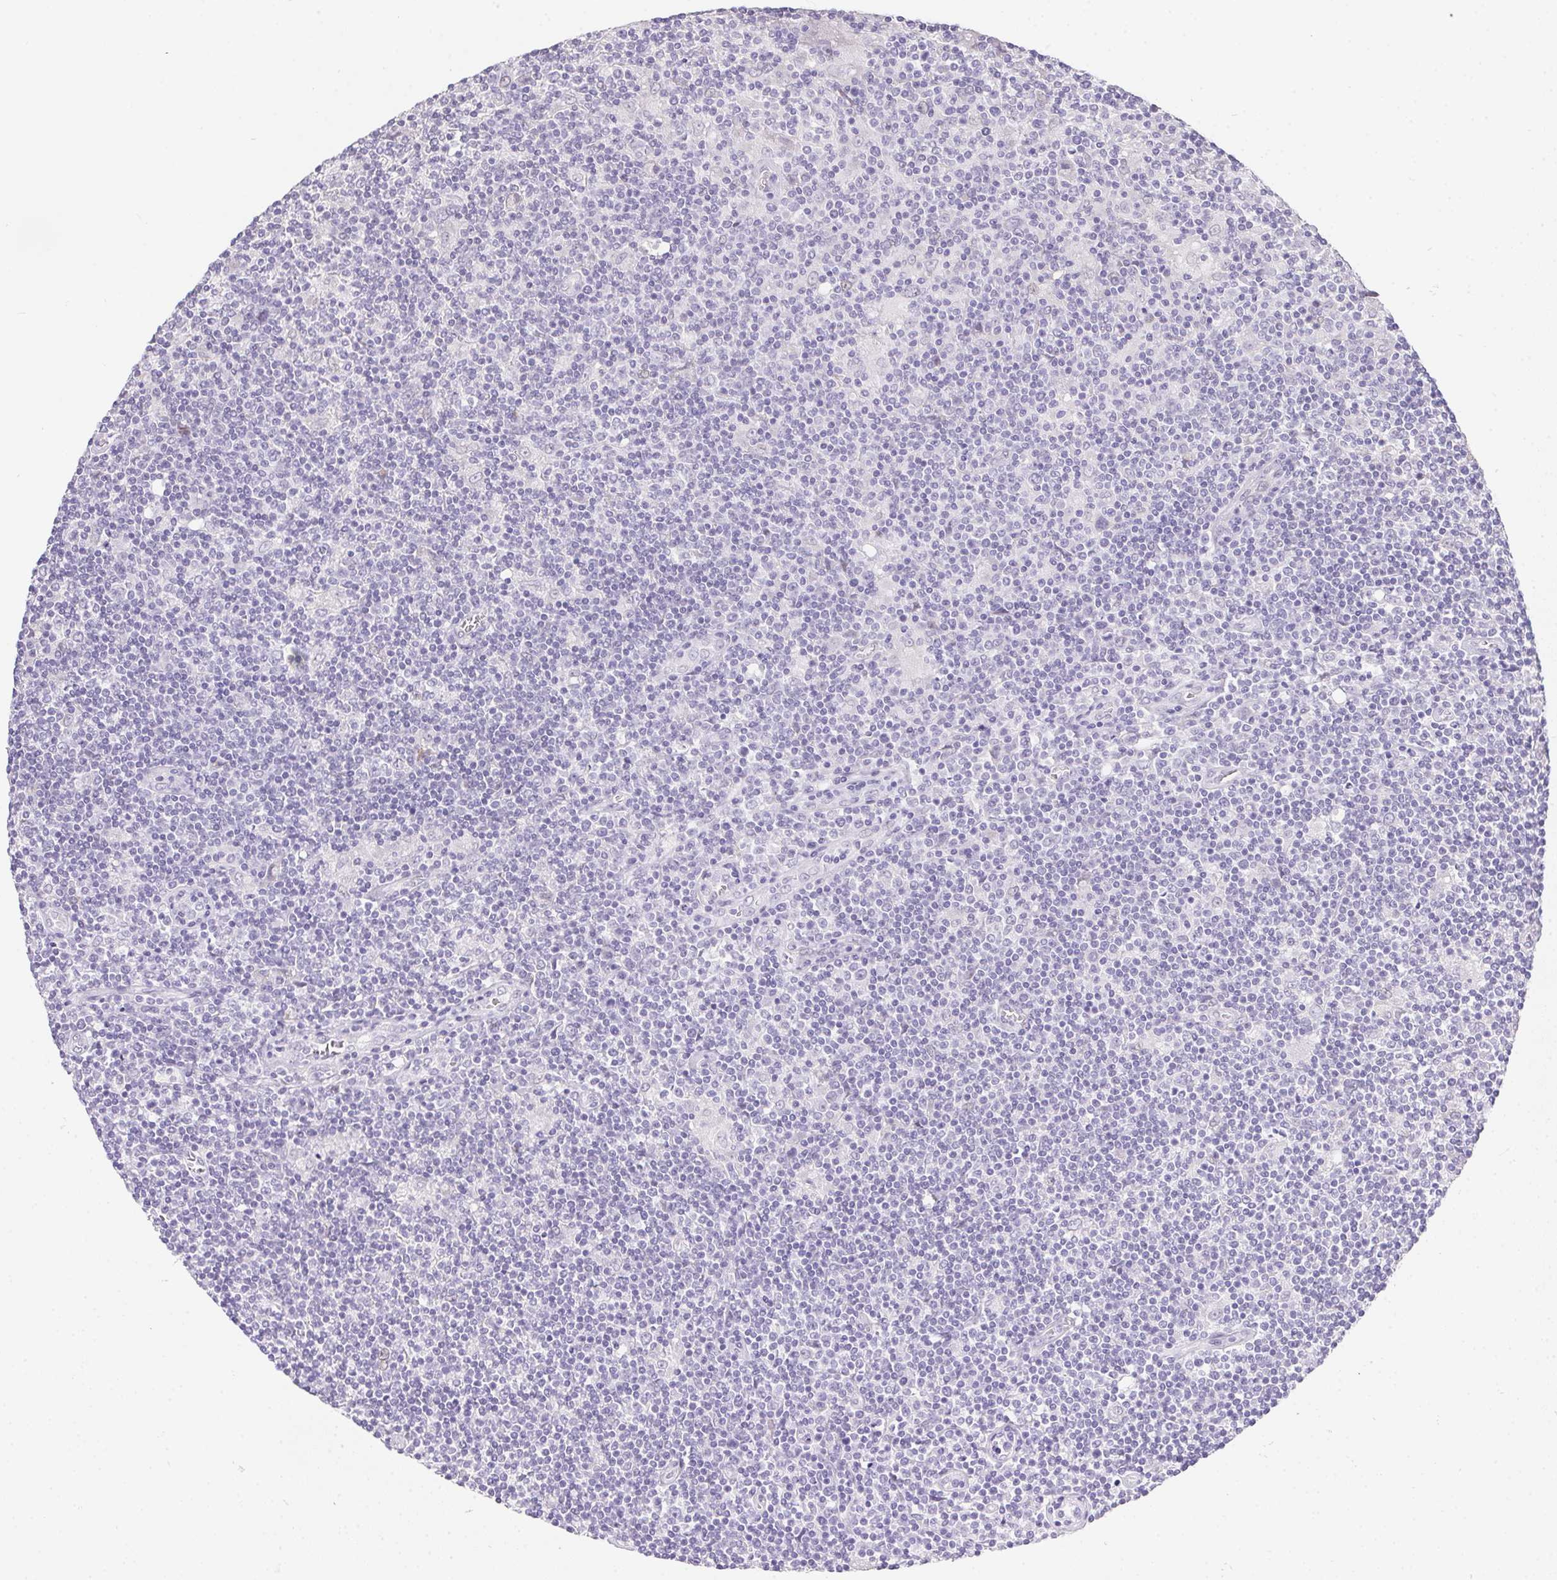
{"staining": {"intensity": "negative", "quantity": "none", "location": "none"}, "tissue": "lymphoma", "cell_type": "Tumor cells", "image_type": "cancer", "snomed": [{"axis": "morphology", "description": "Hodgkin's disease, NOS"}, {"axis": "topography", "description": "Lymph node"}], "caption": "Hodgkin's disease stained for a protein using IHC demonstrates no positivity tumor cells.", "gene": "MORC1", "patient": {"sex": "male", "age": 40}}